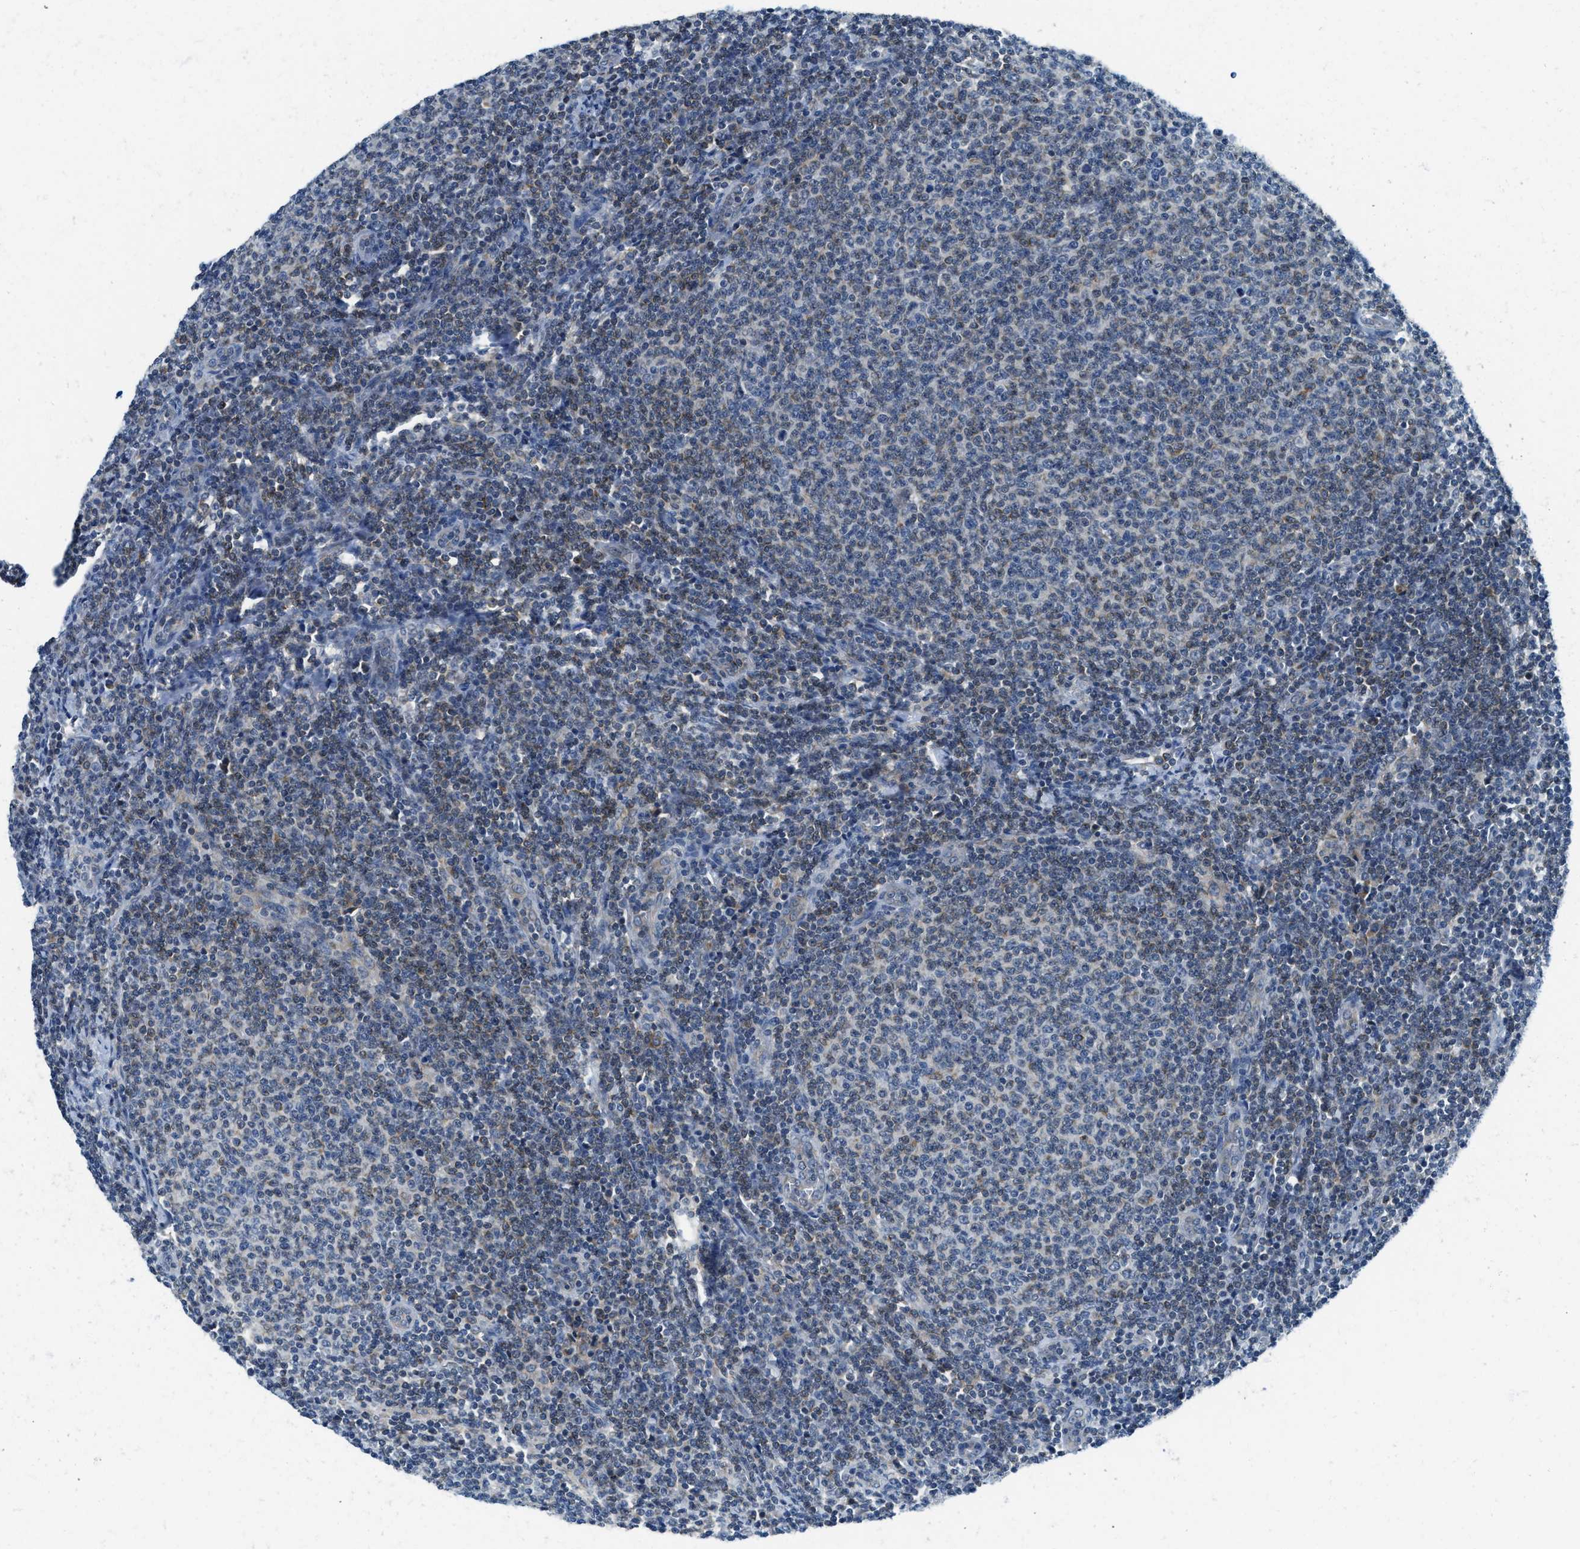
{"staining": {"intensity": "negative", "quantity": "none", "location": "none"}, "tissue": "lymphoma", "cell_type": "Tumor cells", "image_type": "cancer", "snomed": [{"axis": "morphology", "description": "Malignant lymphoma, non-Hodgkin's type, Low grade"}, {"axis": "topography", "description": "Lymph node"}], "caption": "A high-resolution histopathology image shows IHC staining of lymphoma, which displays no significant positivity in tumor cells.", "gene": "BCAP31", "patient": {"sex": "male", "age": 66}}